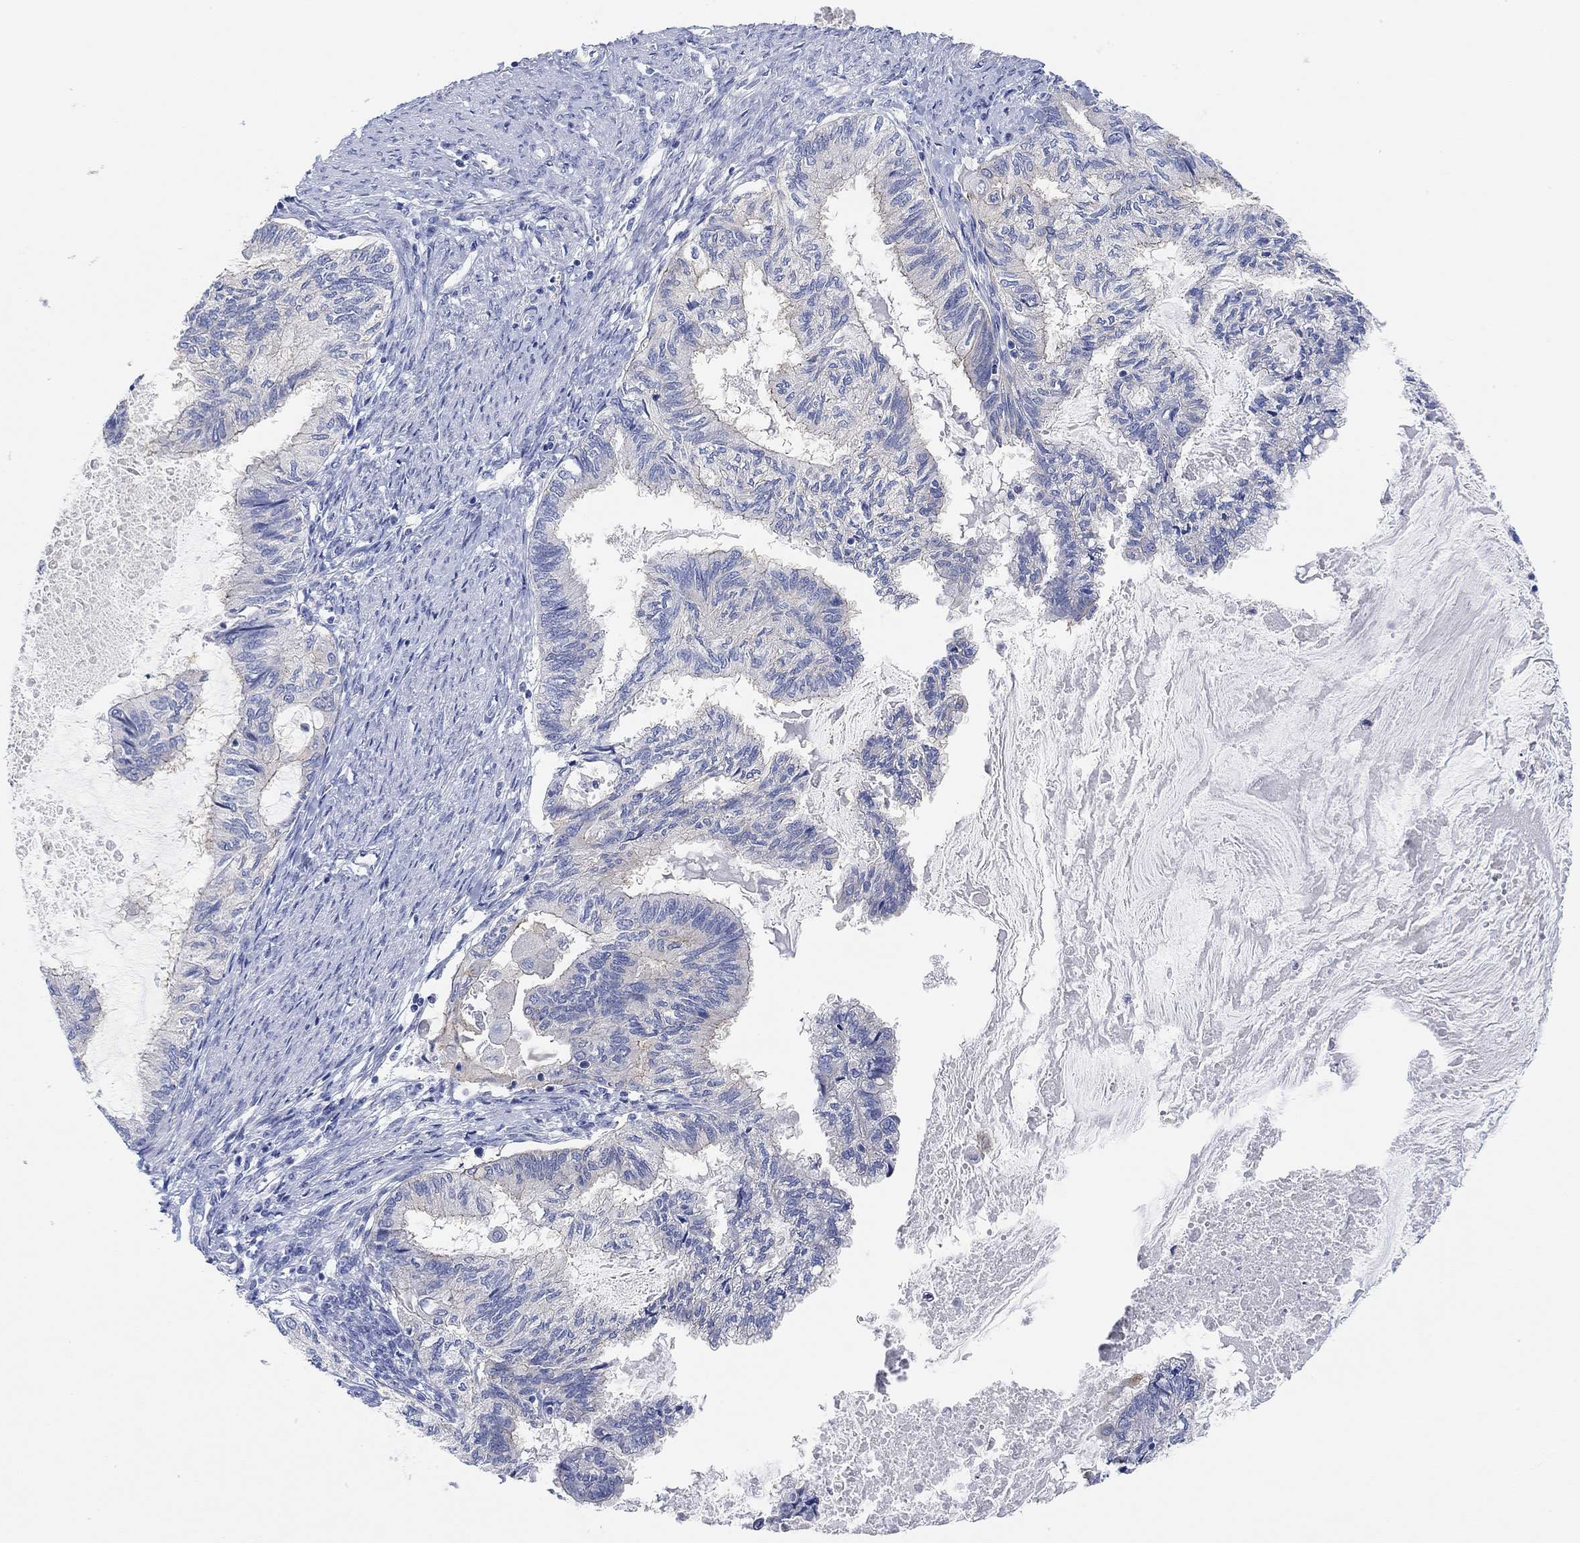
{"staining": {"intensity": "moderate", "quantity": "<25%", "location": "cytoplasmic/membranous"}, "tissue": "endometrial cancer", "cell_type": "Tumor cells", "image_type": "cancer", "snomed": [{"axis": "morphology", "description": "Adenocarcinoma, NOS"}, {"axis": "topography", "description": "Endometrium"}], "caption": "Human endometrial adenocarcinoma stained with a brown dye reveals moderate cytoplasmic/membranous positive staining in approximately <25% of tumor cells.", "gene": "RGS1", "patient": {"sex": "female", "age": 86}}